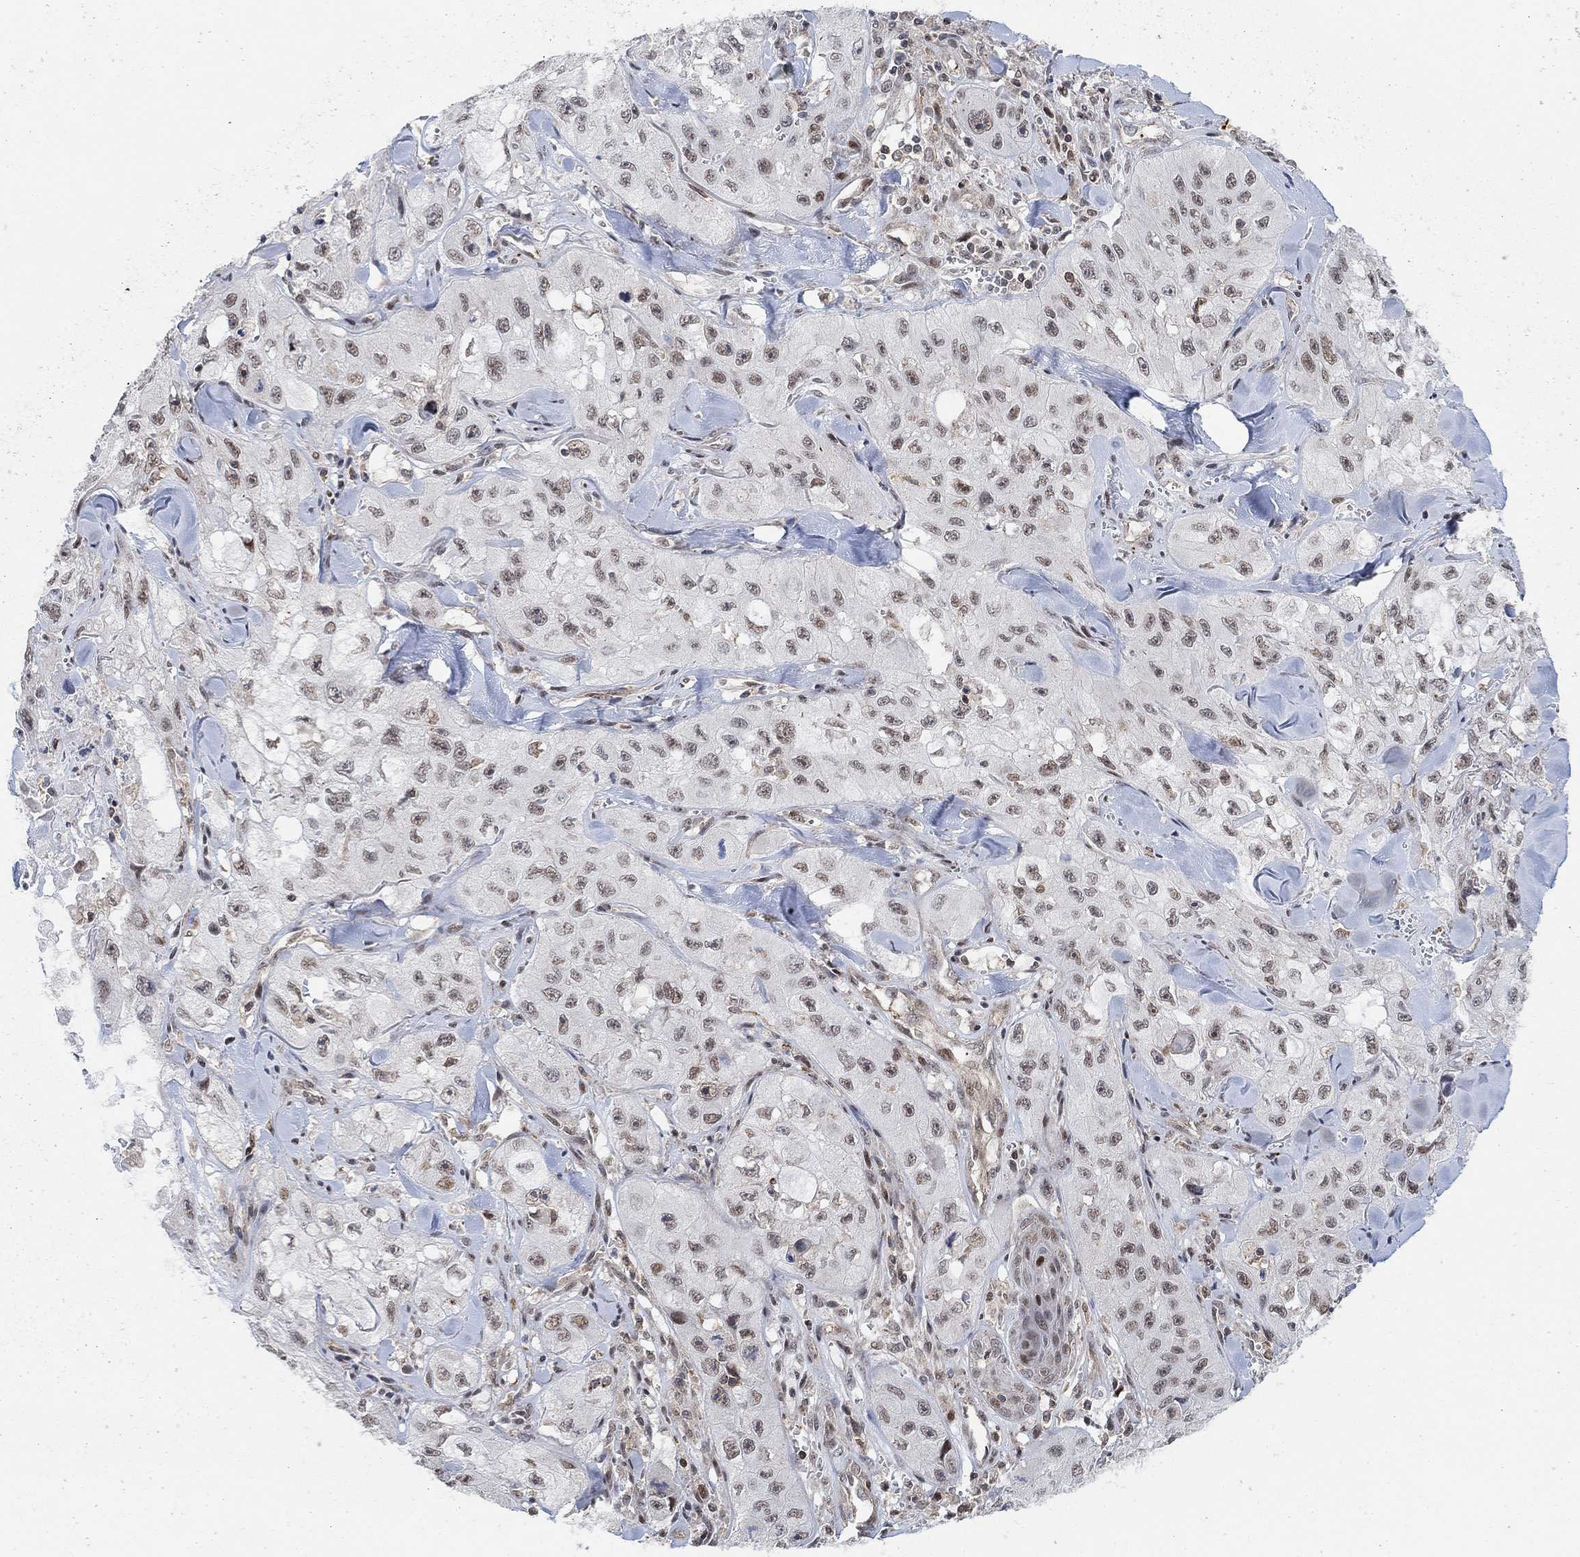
{"staining": {"intensity": "moderate", "quantity": ">75%", "location": "nuclear"}, "tissue": "skin cancer", "cell_type": "Tumor cells", "image_type": "cancer", "snomed": [{"axis": "morphology", "description": "Squamous cell carcinoma, NOS"}, {"axis": "topography", "description": "Skin"}, {"axis": "topography", "description": "Subcutis"}], "caption": "Protein expression analysis of squamous cell carcinoma (skin) shows moderate nuclear expression in about >75% of tumor cells. The protein is shown in brown color, while the nuclei are stained blue.", "gene": "PWWP2B", "patient": {"sex": "male", "age": 73}}